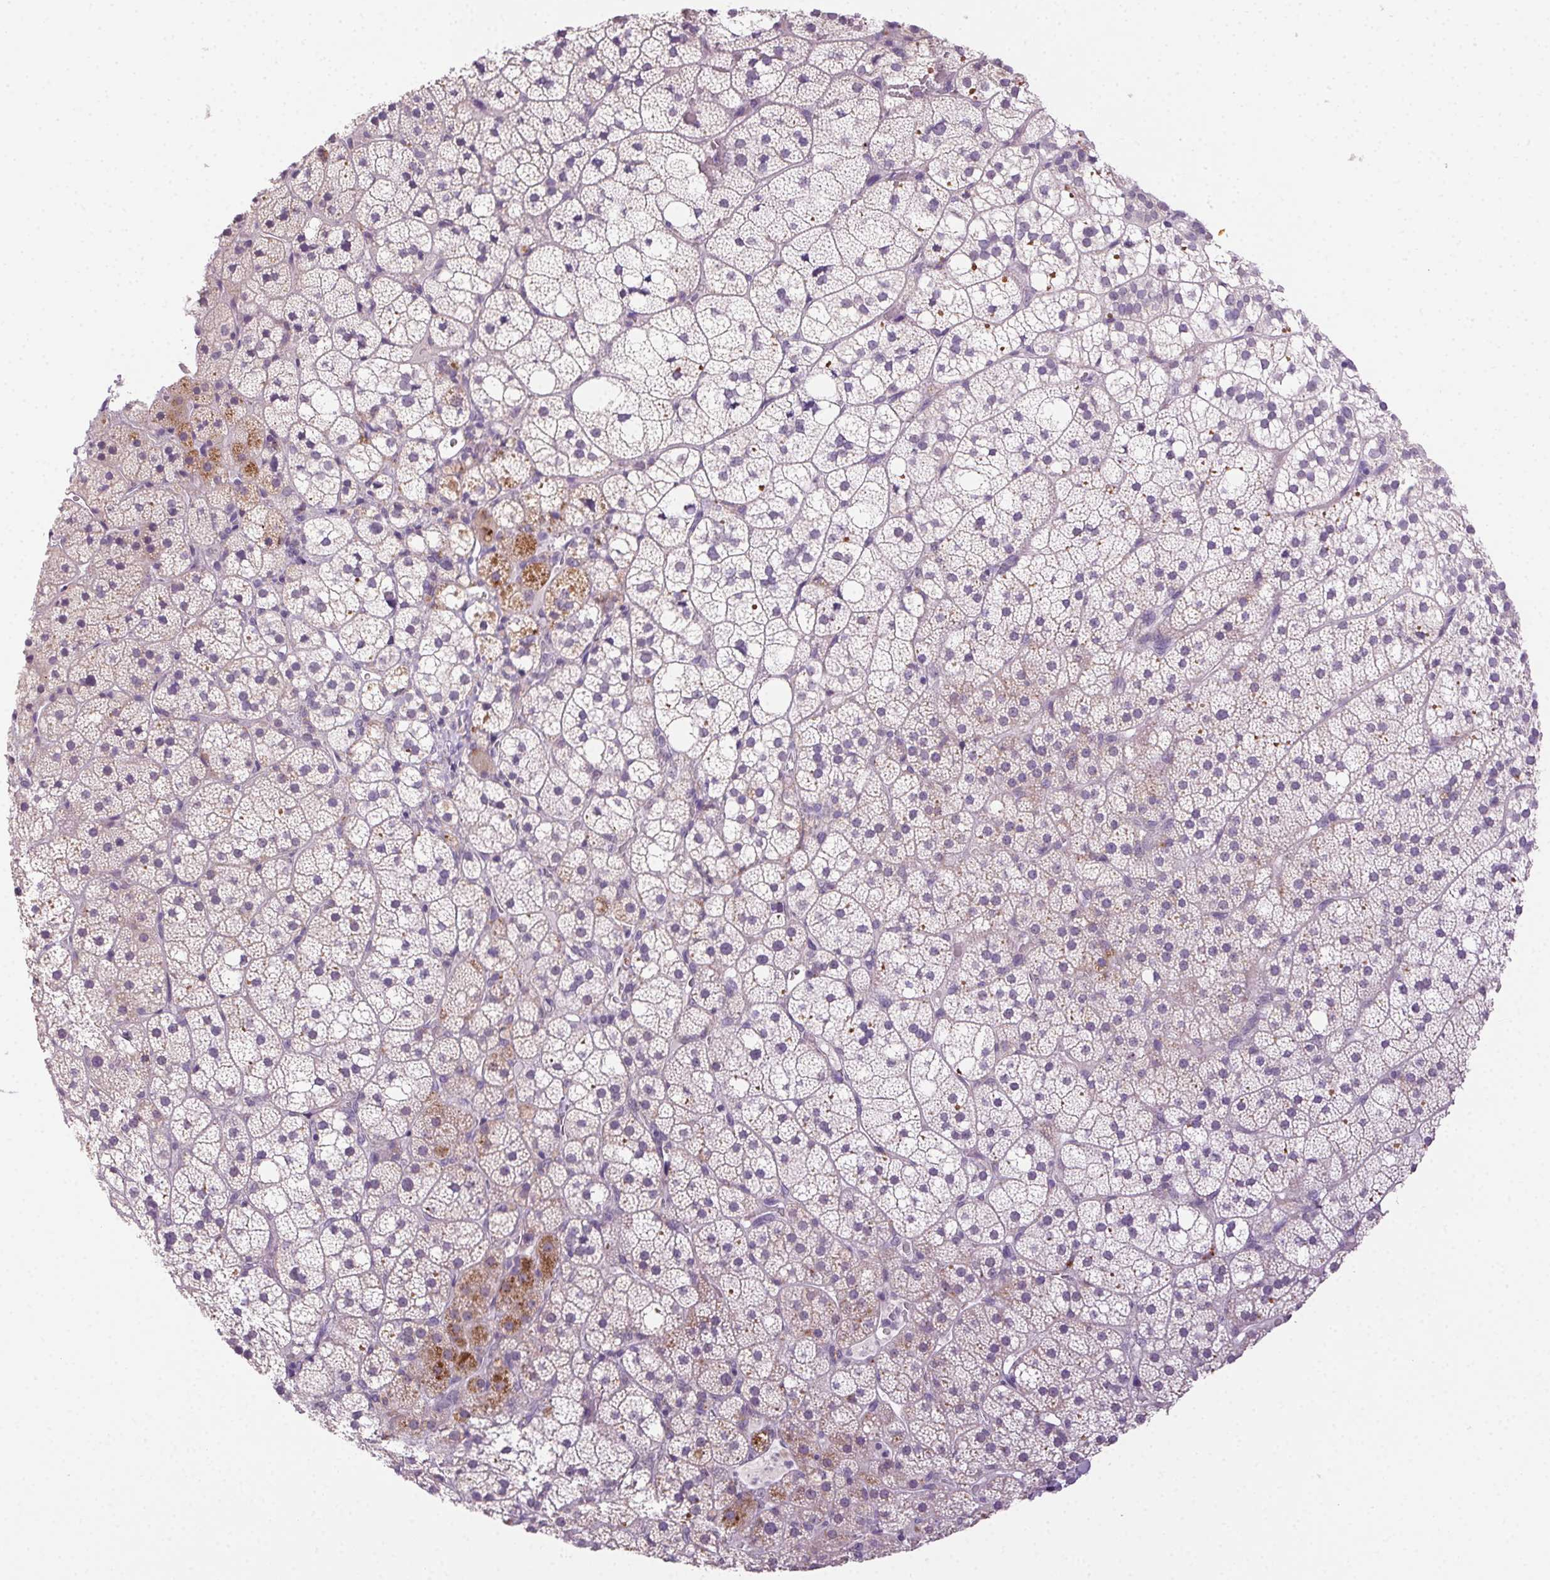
{"staining": {"intensity": "moderate", "quantity": "<25%", "location": "cytoplasmic/membranous"}, "tissue": "adrenal gland", "cell_type": "Glandular cells", "image_type": "normal", "snomed": [{"axis": "morphology", "description": "Normal tissue, NOS"}, {"axis": "topography", "description": "Adrenal gland"}], "caption": "Adrenal gland stained with immunohistochemistry exhibits moderate cytoplasmic/membranous staining in about <25% of glandular cells. The staining is performed using DAB brown chromogen to label protein expression. The nuclei are counter-stained blue using hematoxylin.", "gene": "AKAP5", "patient": {"sex": "male", "age": 53}}